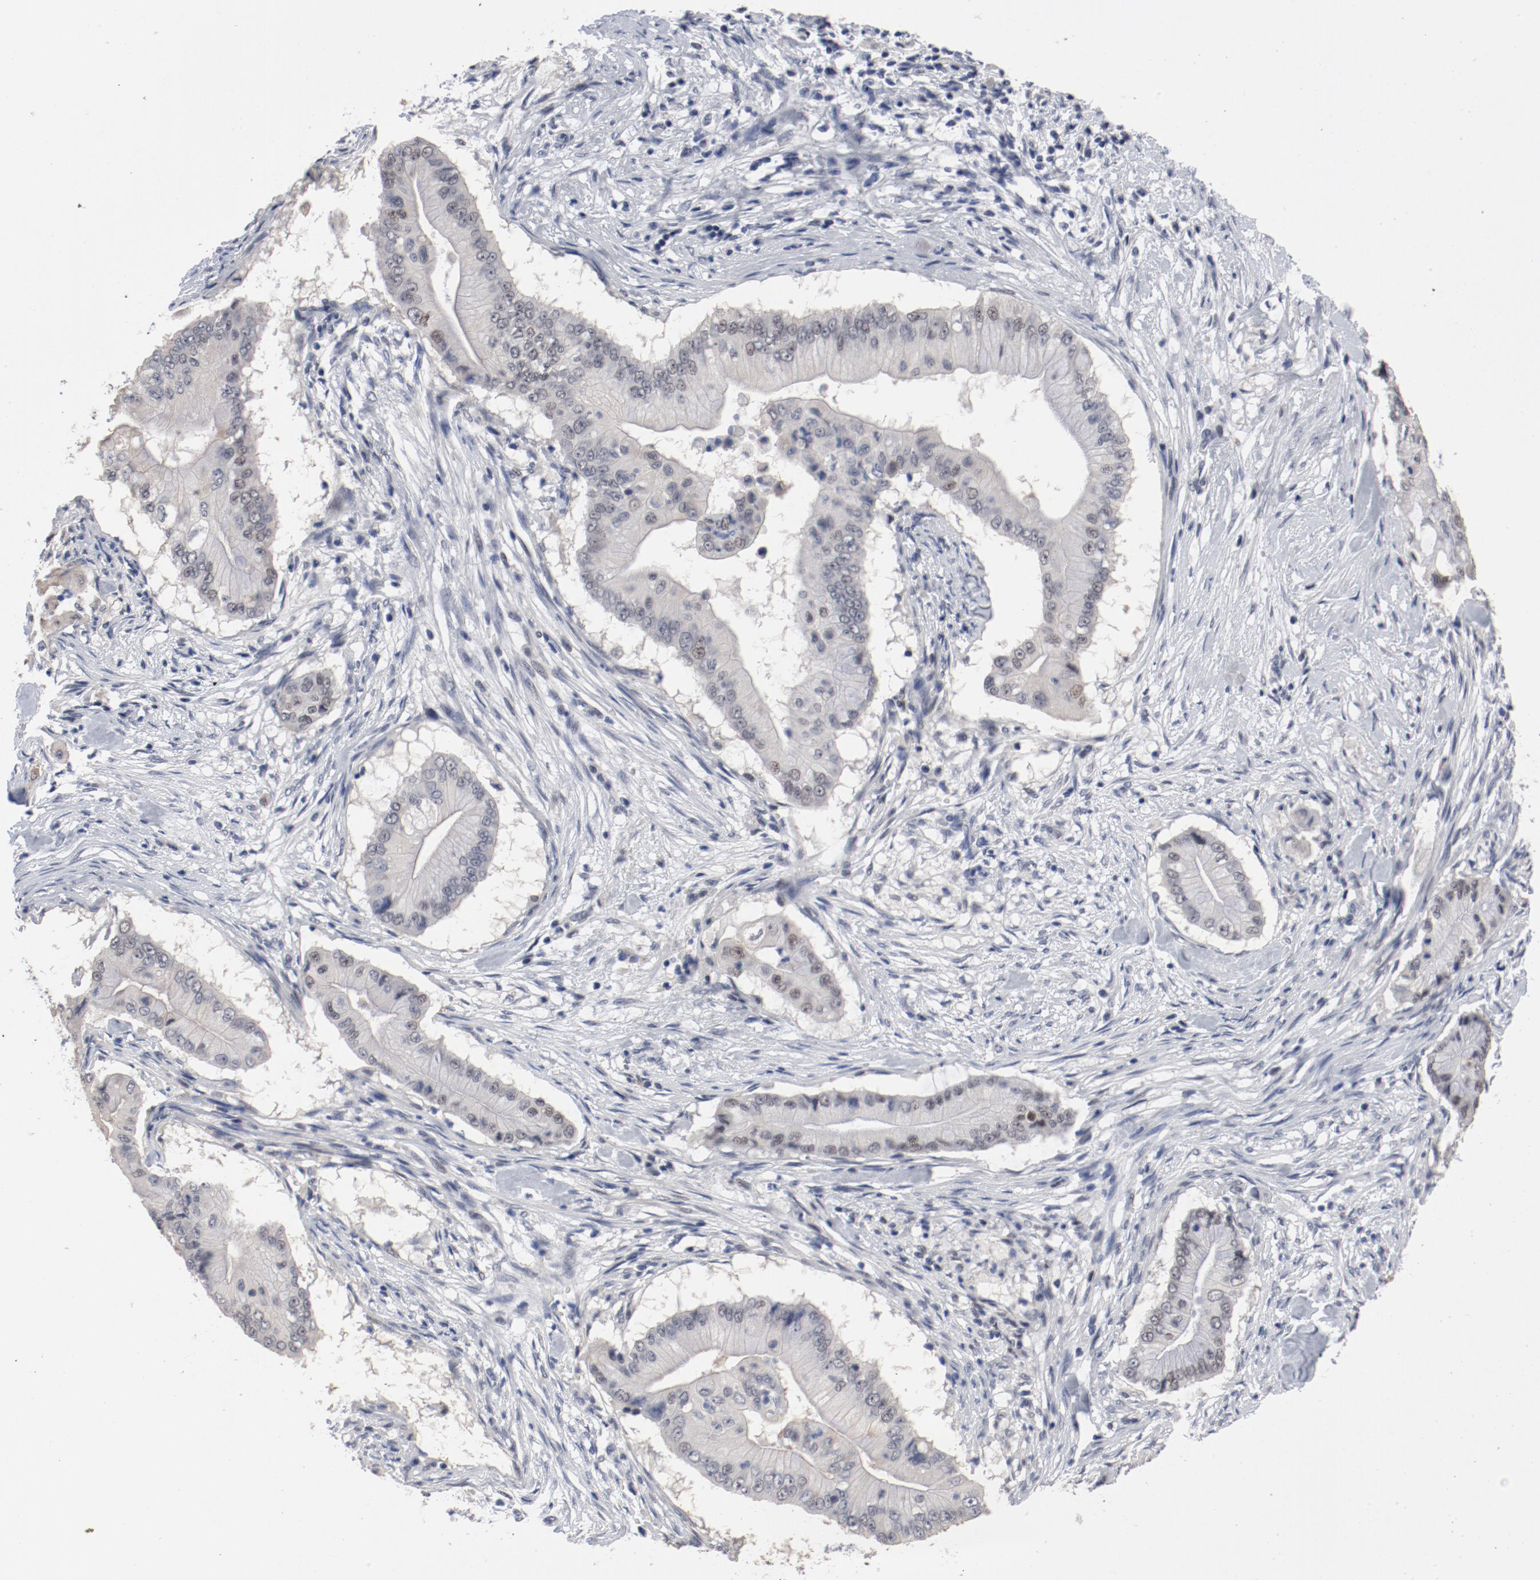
{"staining": {"intensity": "weak", "quantity": "<25%", "location": "nuclear"}, "tissue": "pancreatic cancer", "cell_type": "Tumor cells", "image_type": "cancer", "snomed": [{"axis": "morphology", "description": "Adenocarcinoma, NOS"}, {"axis": "topography", "description": "Pancreas"}], "caption": "Tumor cells show no significant positivity in pancreatic cancer.", "gene": "ANKLE2", "patient": {"sex": "male", "age": 62}}